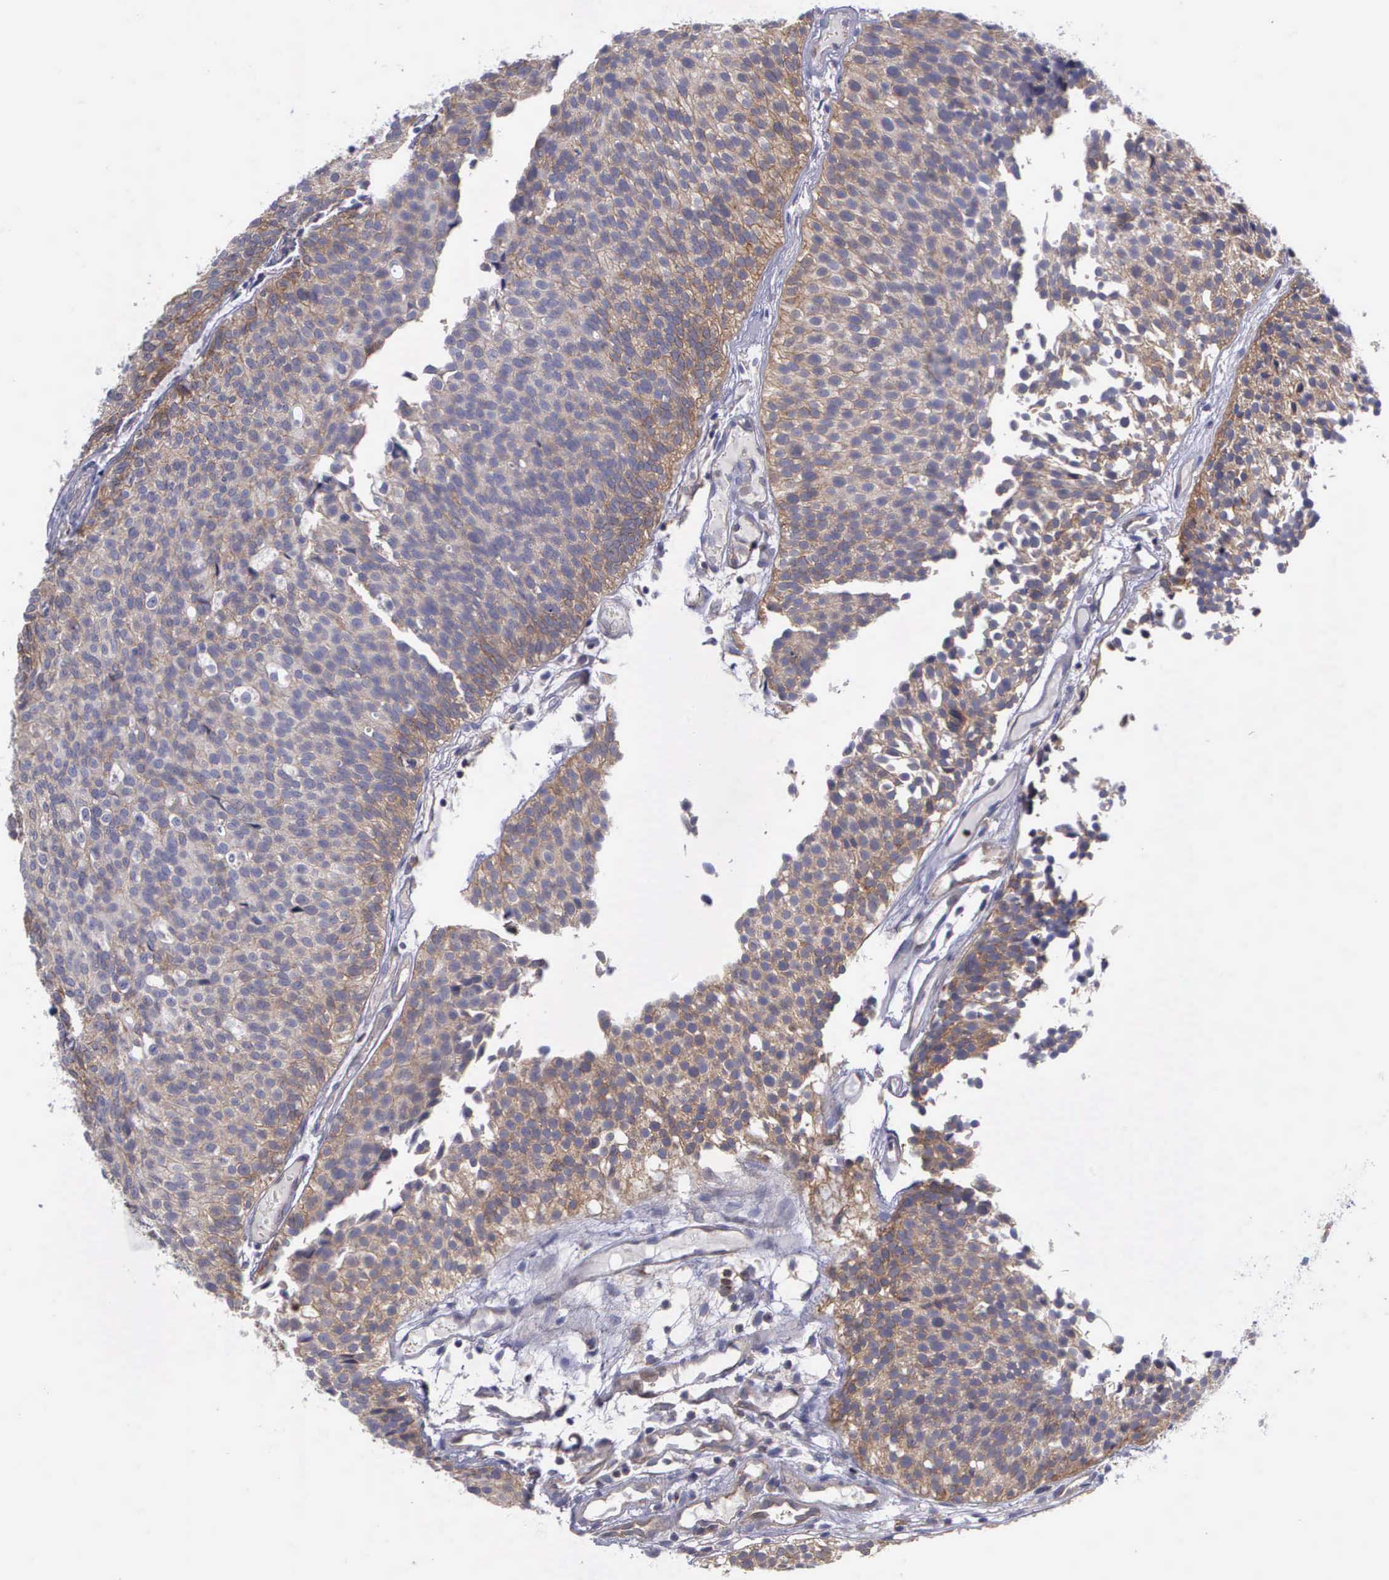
{"staining": {"intensity": "weak", "quantity": "<25%", "location": "cytoplasmic/membranous"}, "tissue": "urothelial cancer", "cell_type": "Tumor cells", "image_type": "cancer", "snomed": [{"axis": "morphology", "description": "Urothelial carcinoma, Low grade"}, {"axis": "topography", "description": "Urinary bladder"}], "caption": "Urothelial cancer was stained to show a protein in brown. There is no significant expression in tumor cells.", "gene": "MICAL3", "patient": {"sex": "male", "age": 85}}